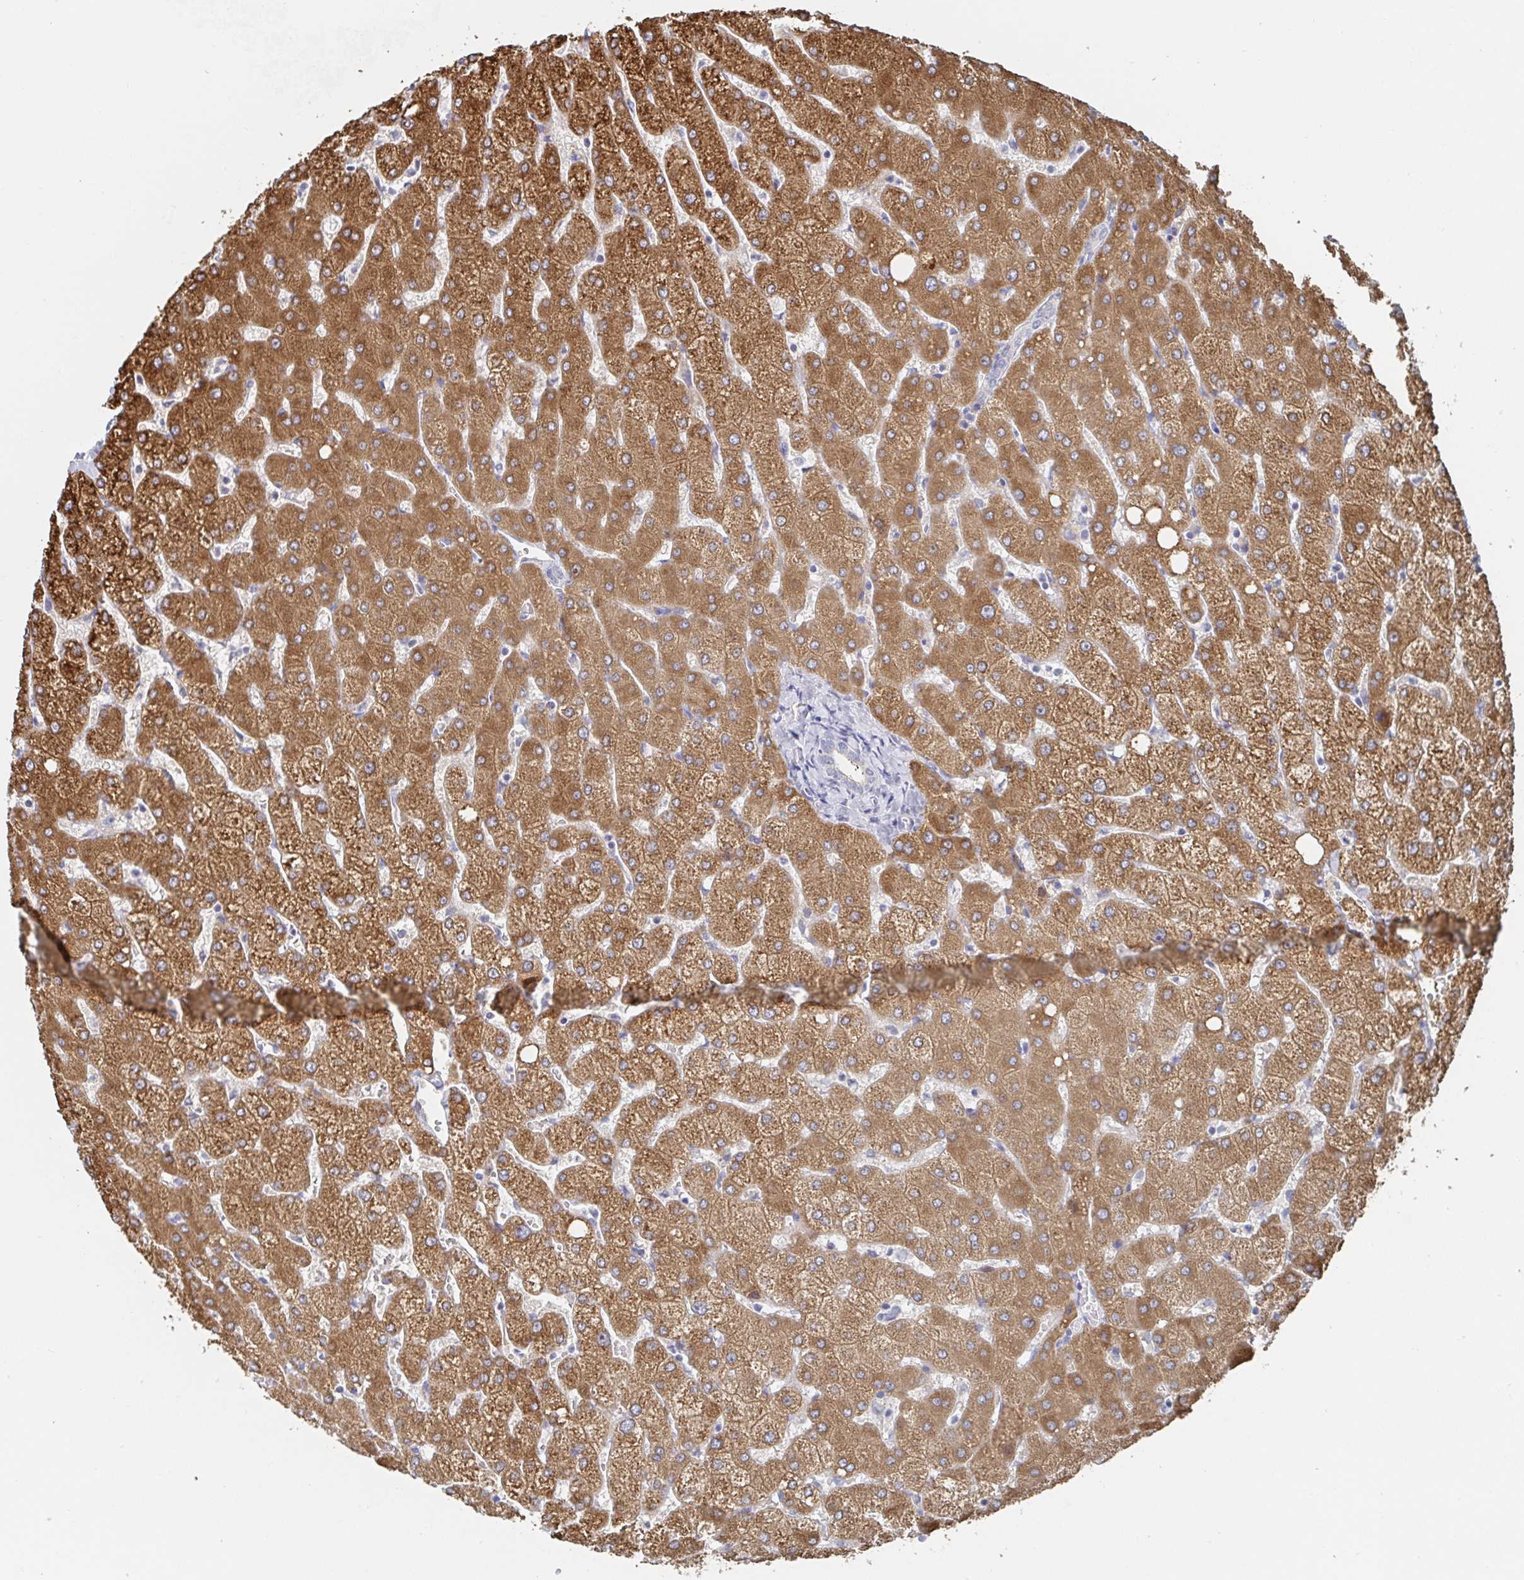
{"staining": {"intensity": "negative", "quantity": "none", "location": "none"}, "tissue": "liver", "cell_type": "Cholangiocytes", "image_type": "normal", "snomed": [{"axis": "morphology", "description": "Normal tissue, NOS"}, {"axis": "topography", "description": "Liver"}], "caption": "Immunohistochemical staining of normal human liver demonstrates no significant positivity in cholangiocytes. (DAB immunohistochemistry (IHC), high magnification).", "gene": "ZNF100", "patient": {"sex": "female", "age": 54}}